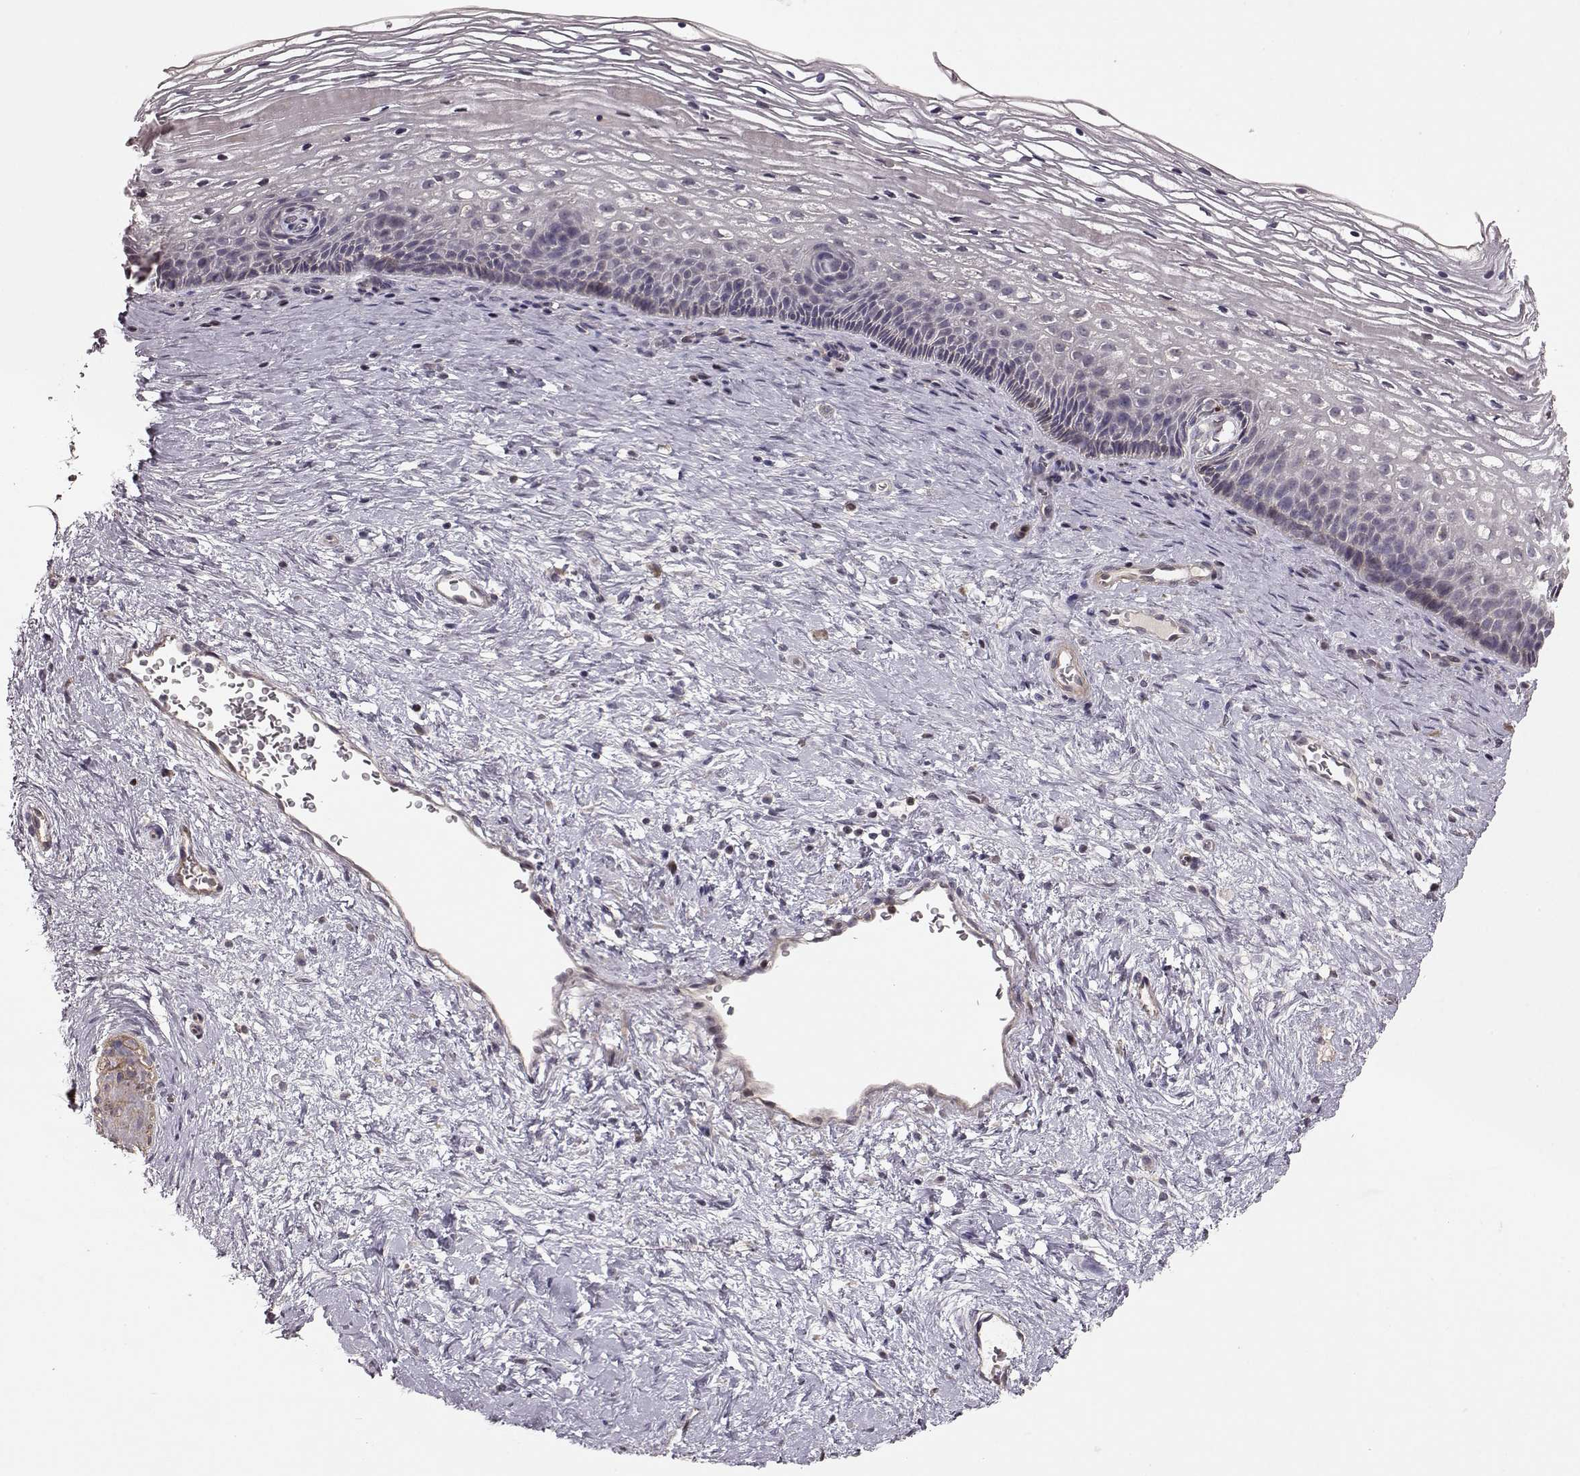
{"staining": {"intensity": "negative", "quantity": "none", "location": "none"}, "tissue": "cervix", "cell_type": "Glandular cells", "image_type": "normal", "snomed": [{"axis": "morphology", "description": "Normal tissue, NOS"}, {"axis": "topography", "description": "Cervix"}], "caption": "High magnification brightfield microscopy of benign cervix stained with DAB (3,3'-diaminobenzidine) (brown) and counterstained with hematoxylin (blue): glandular cells show no significant positivity.", "gene": "BACH2", "patient": {"sex": "female", "age": 34}}